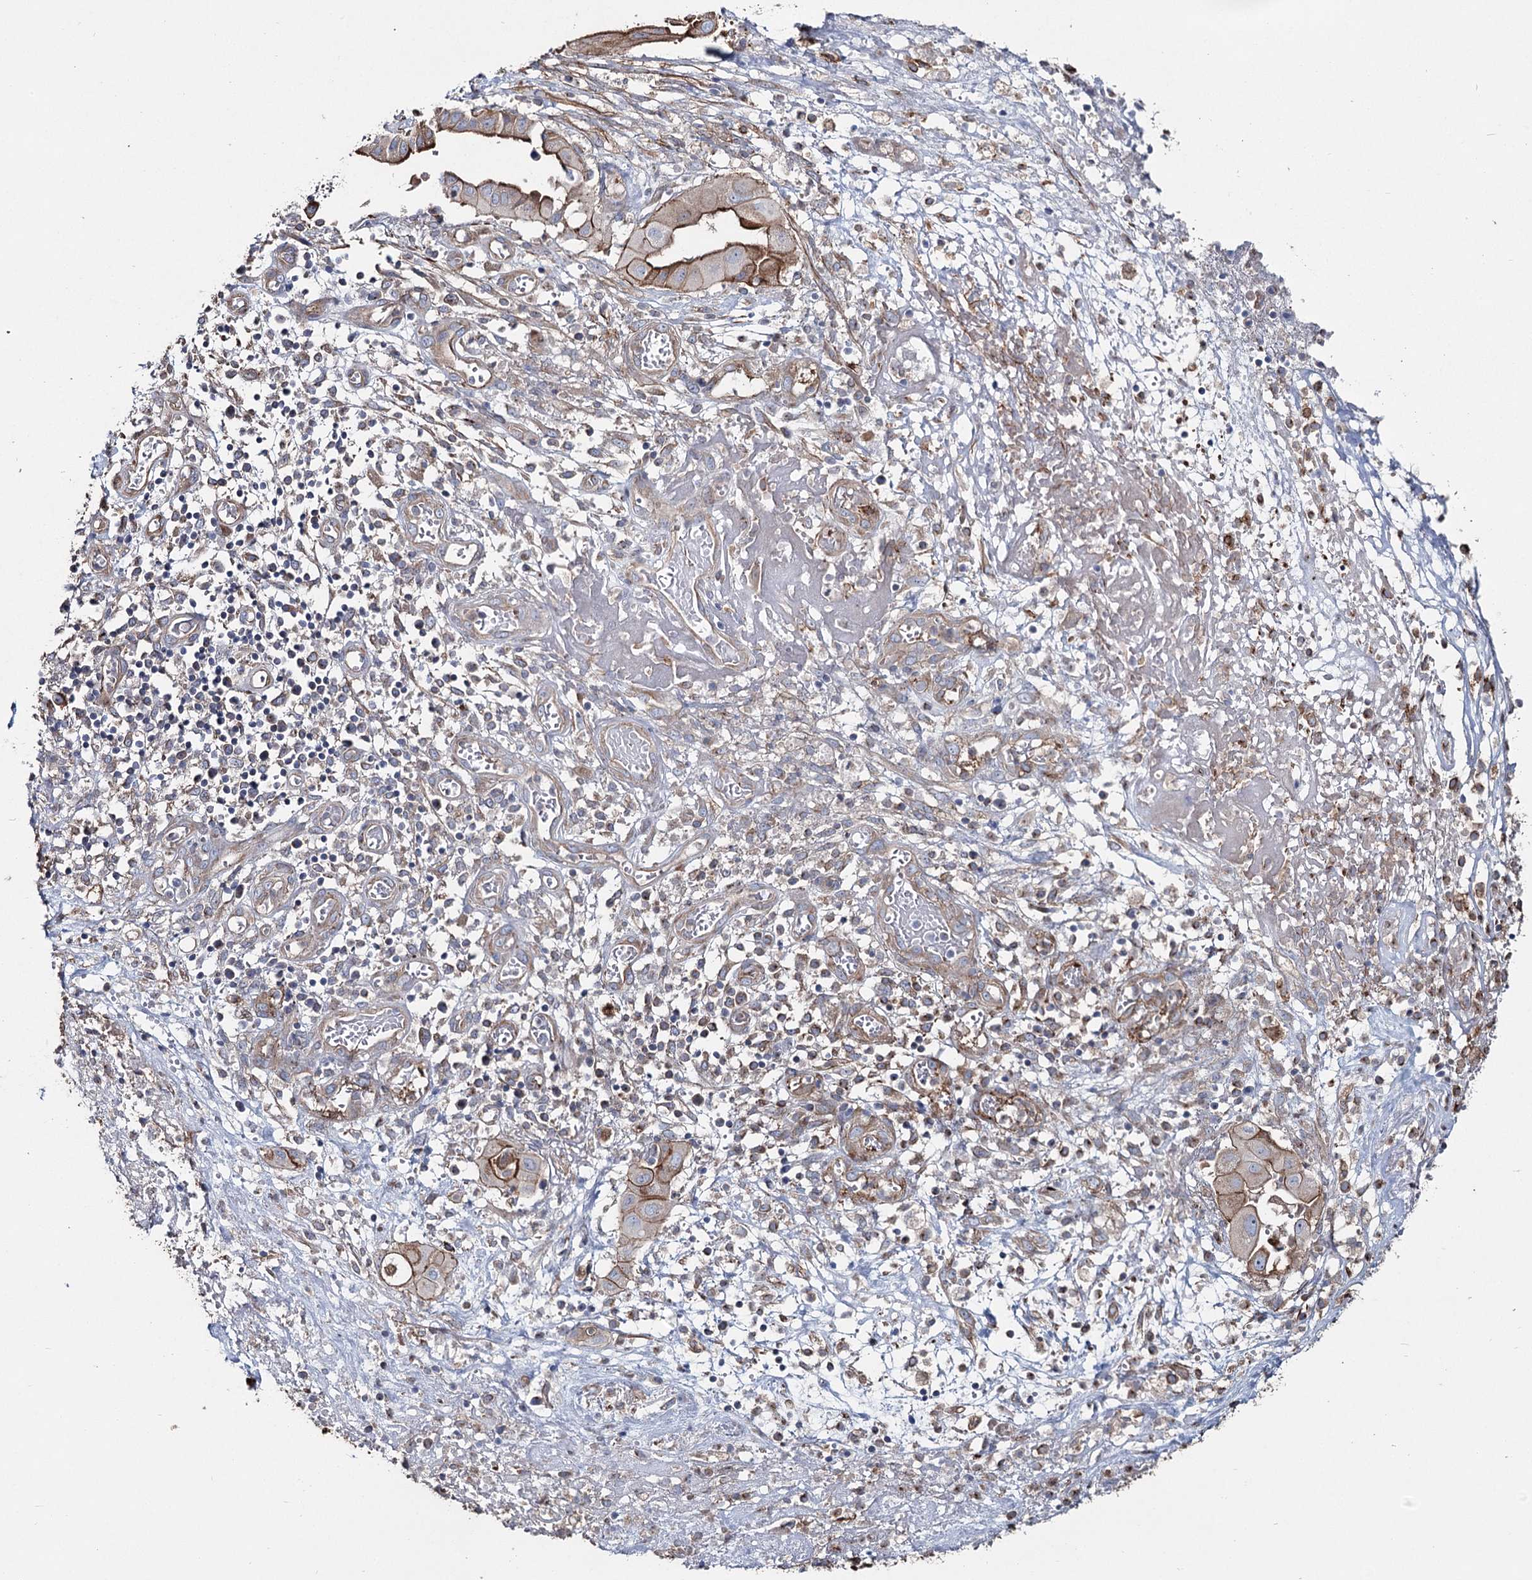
{"staining": {"intensity": "moderate", "quantity": "<25%", "location": "cytoplasmic/membranous"}, "tissue": "endometrial cancer", "cell_type": "Tumor cells", "image_type": "cancer", "snomed": [{"axis": "morphology", "description": "Adenocarcinoma, NOS"}, {"axis": "topography", "description": "Uterus"}, {"axis": "topography", "description": "Endometrium"}], "caption": "The micrograph exhibits immunohistochemical staining of endometrial adenocarcinoma. There is moderate cytoplasmic/membranous staining is present in about <25% of tumor cells. The staining was performed using DAB to visualize the protein expression in brown, while the nuclei were stained in blue with hematoxylin (Magnification: 20x).", "gene": "SUMF1", "patient": {"sex": "female", "age": 70}}